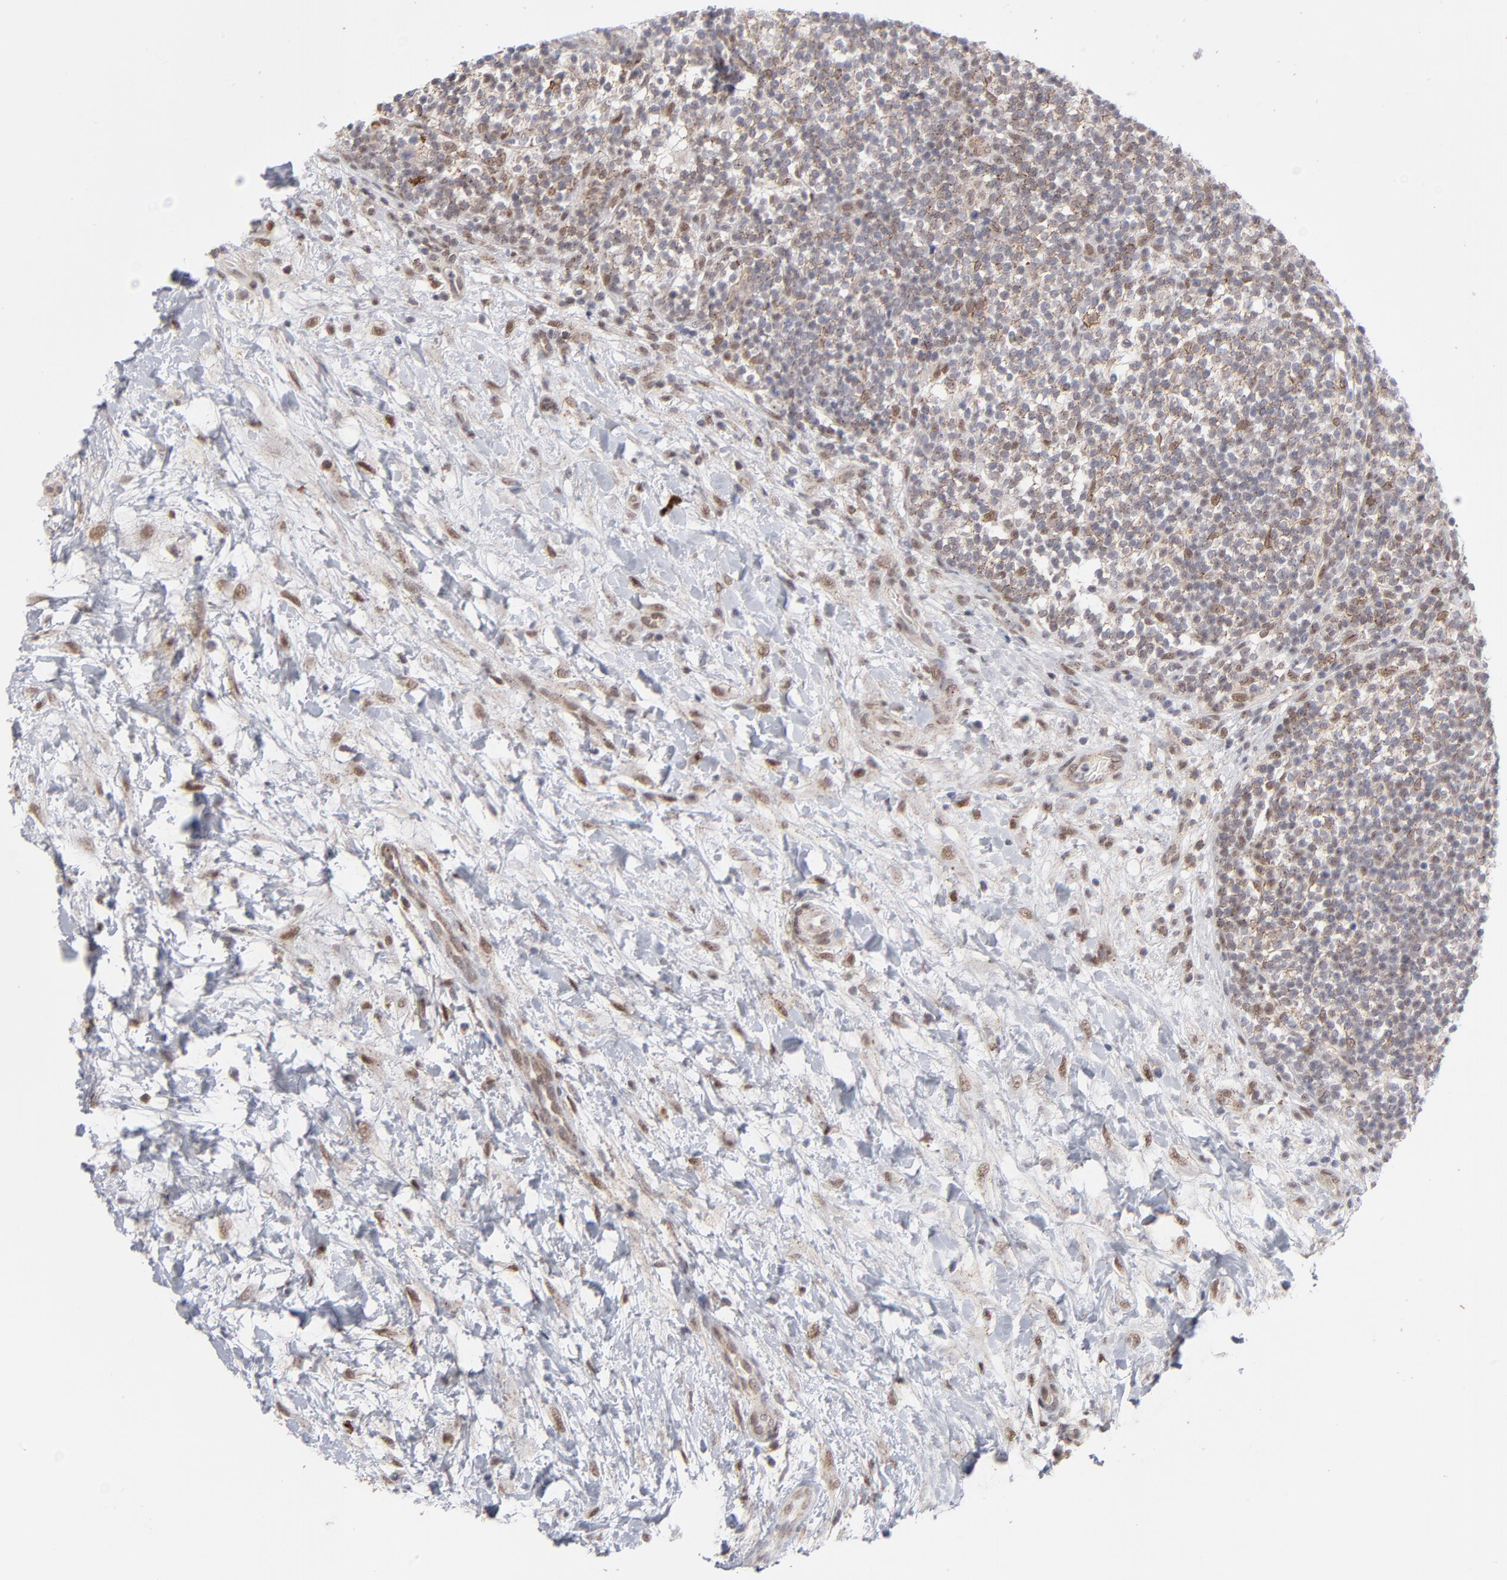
{"staining": {"intensity": "moderate", "quantity": "25%-75%", "location": "nuclear"}, "tissue": "lymphoma", "cell_type": "Tumor cells", "image_type": "cancer", "snomed": [{"axis": "morphology", "description": "Malignant lymphoma, non-Hodgkin's type, Low grade"}, {"axis": "topography", "description": "Lymph node"}], "caption": "This is an image of immunohistochemistry (IHC) staining of low-grade malignant lymphoma, non-Hodgkin's type, which shows moderate staining in the nuclear of tumor cells.", "gene": "NBN", "patient": {"sex": "female", "age": 76}}